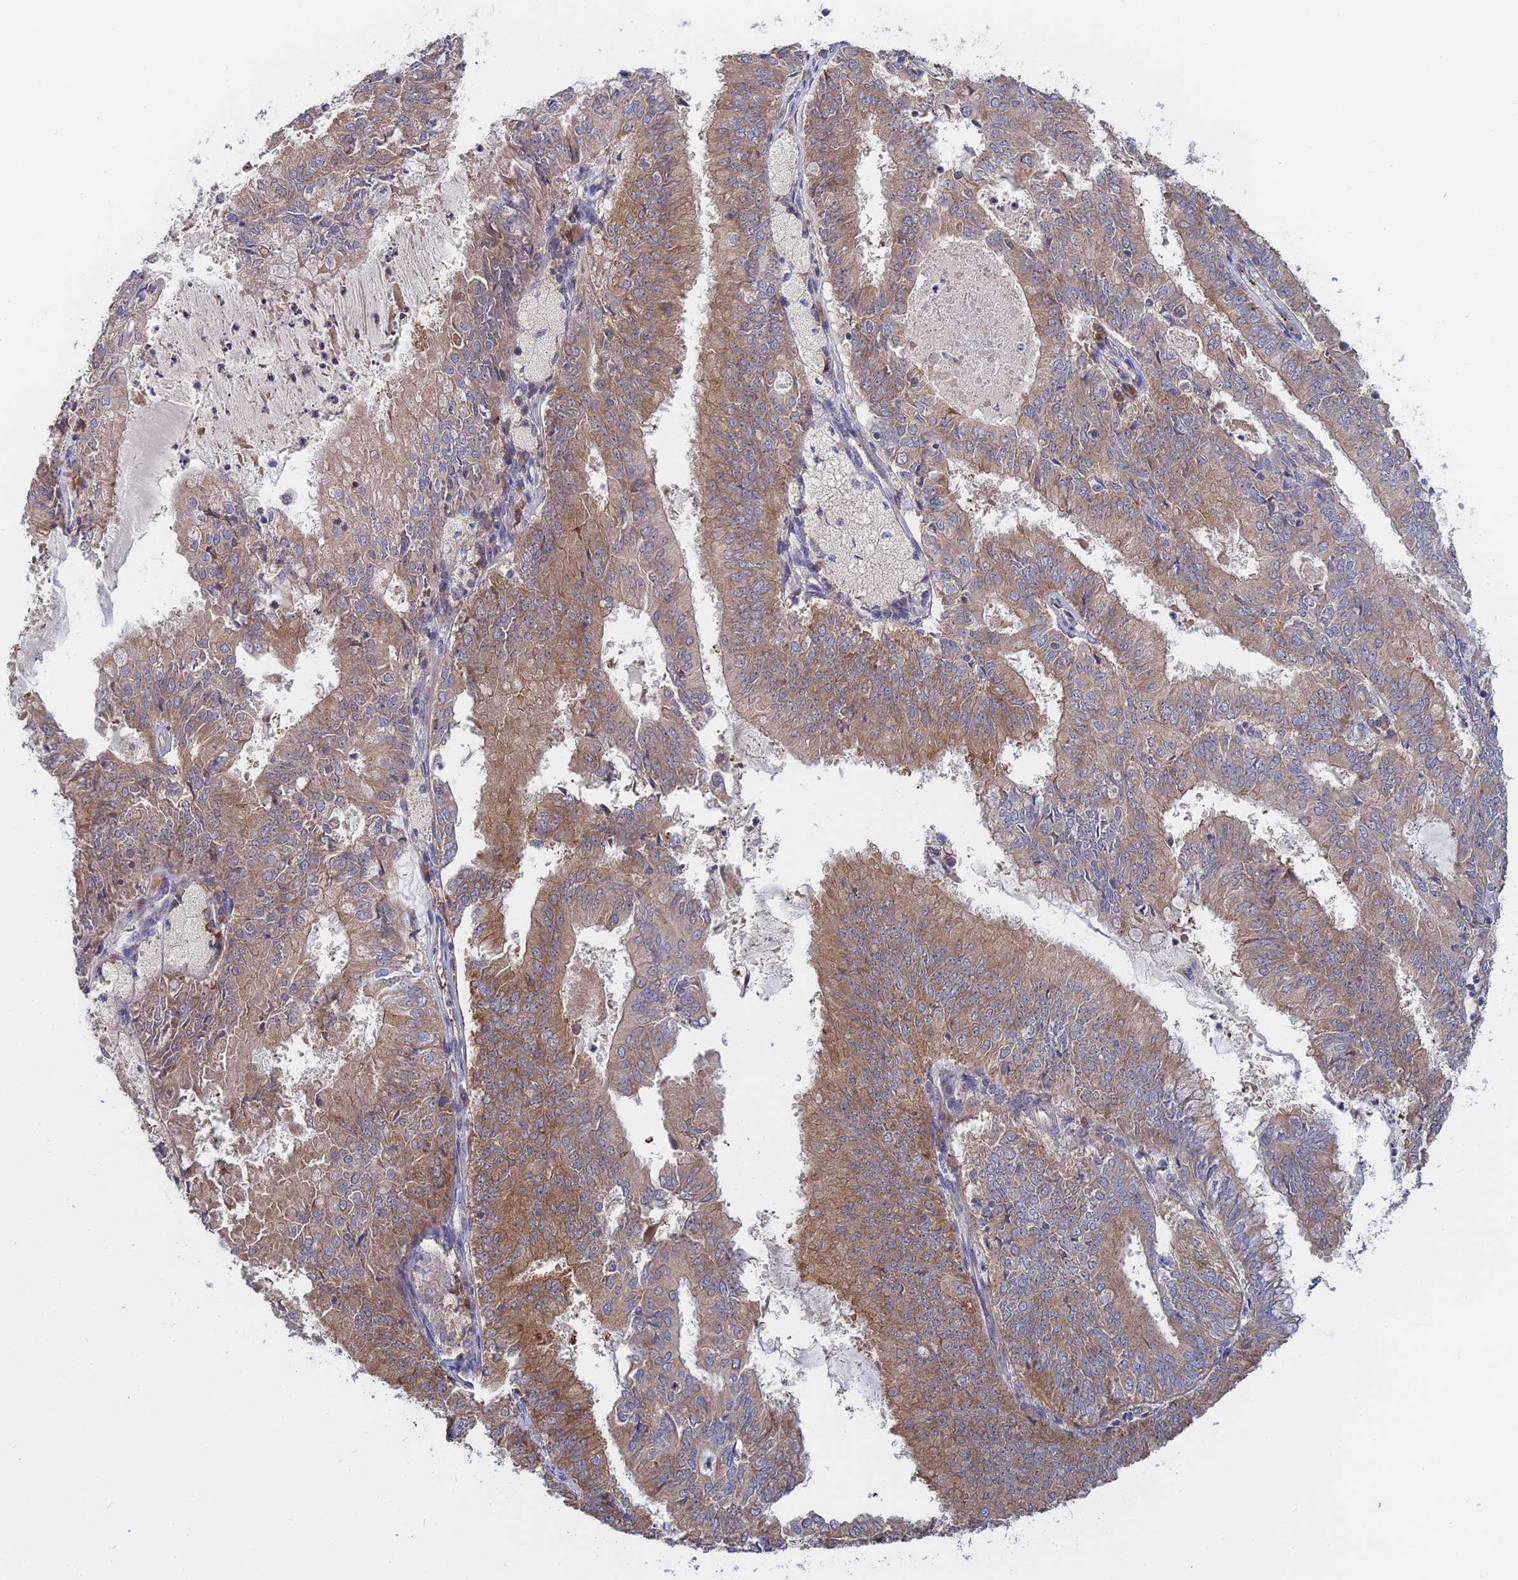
{"staining": {"intensity": "moderate", "quantity": ">75%", "location": "cytoplasmic/membranous"}, "tissue": "endometrial cancer", "cell_type": "Tumor cells", "image_type": "cancer", "snomed": [{"axis": "morphology", "description": "Adenocarcinoma, NOS"}, {"axis": "topography", "description": "Endometrium"}], "caption": "A brown stain shows moderate cytoplasmic/membranous expression of a protein in human endometrial cancer (adenocarcinoma) tumor cells.", "gene": "IL21R", "patient": {"sex": "female", "age": 57}}